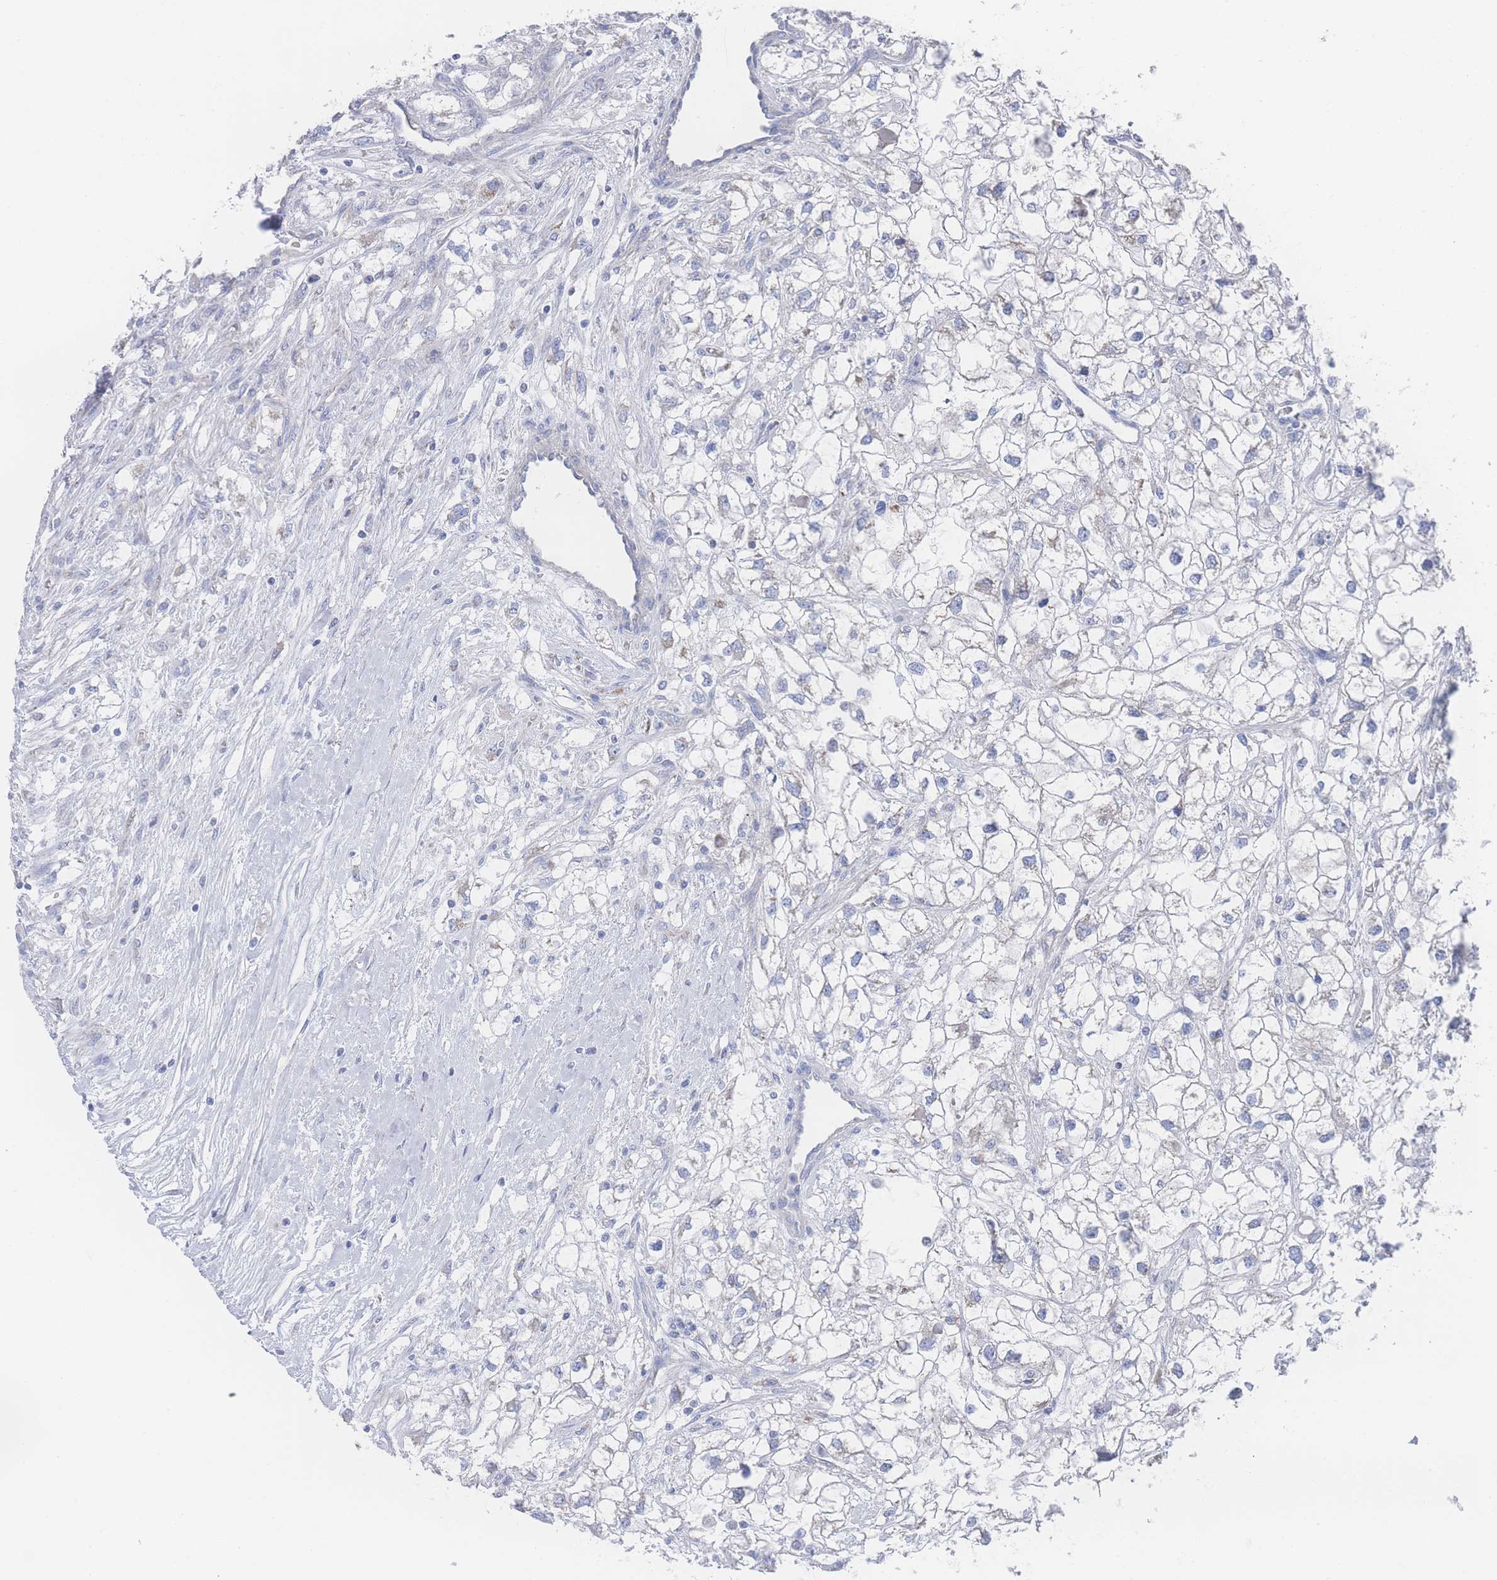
{"staining": {"intensity": "negative", "quantity": "none", "location": "none"}, "tissue": "renal cancer", "cell_type": "Tumor cells", "image_type": "cancer", "snomed": [{"axis": "morphology", "description": "Adenocarcinoma, NOS"}, {"axis": "topography", "description": "Kidney"}], "caption": "This is a histopathology image of immunohistochemistry (IHC) staining of renal cancer, which shows no positivity in tumor cells.", "gene": "SNPH", "patient": {"sex": "male", "age": 59}}